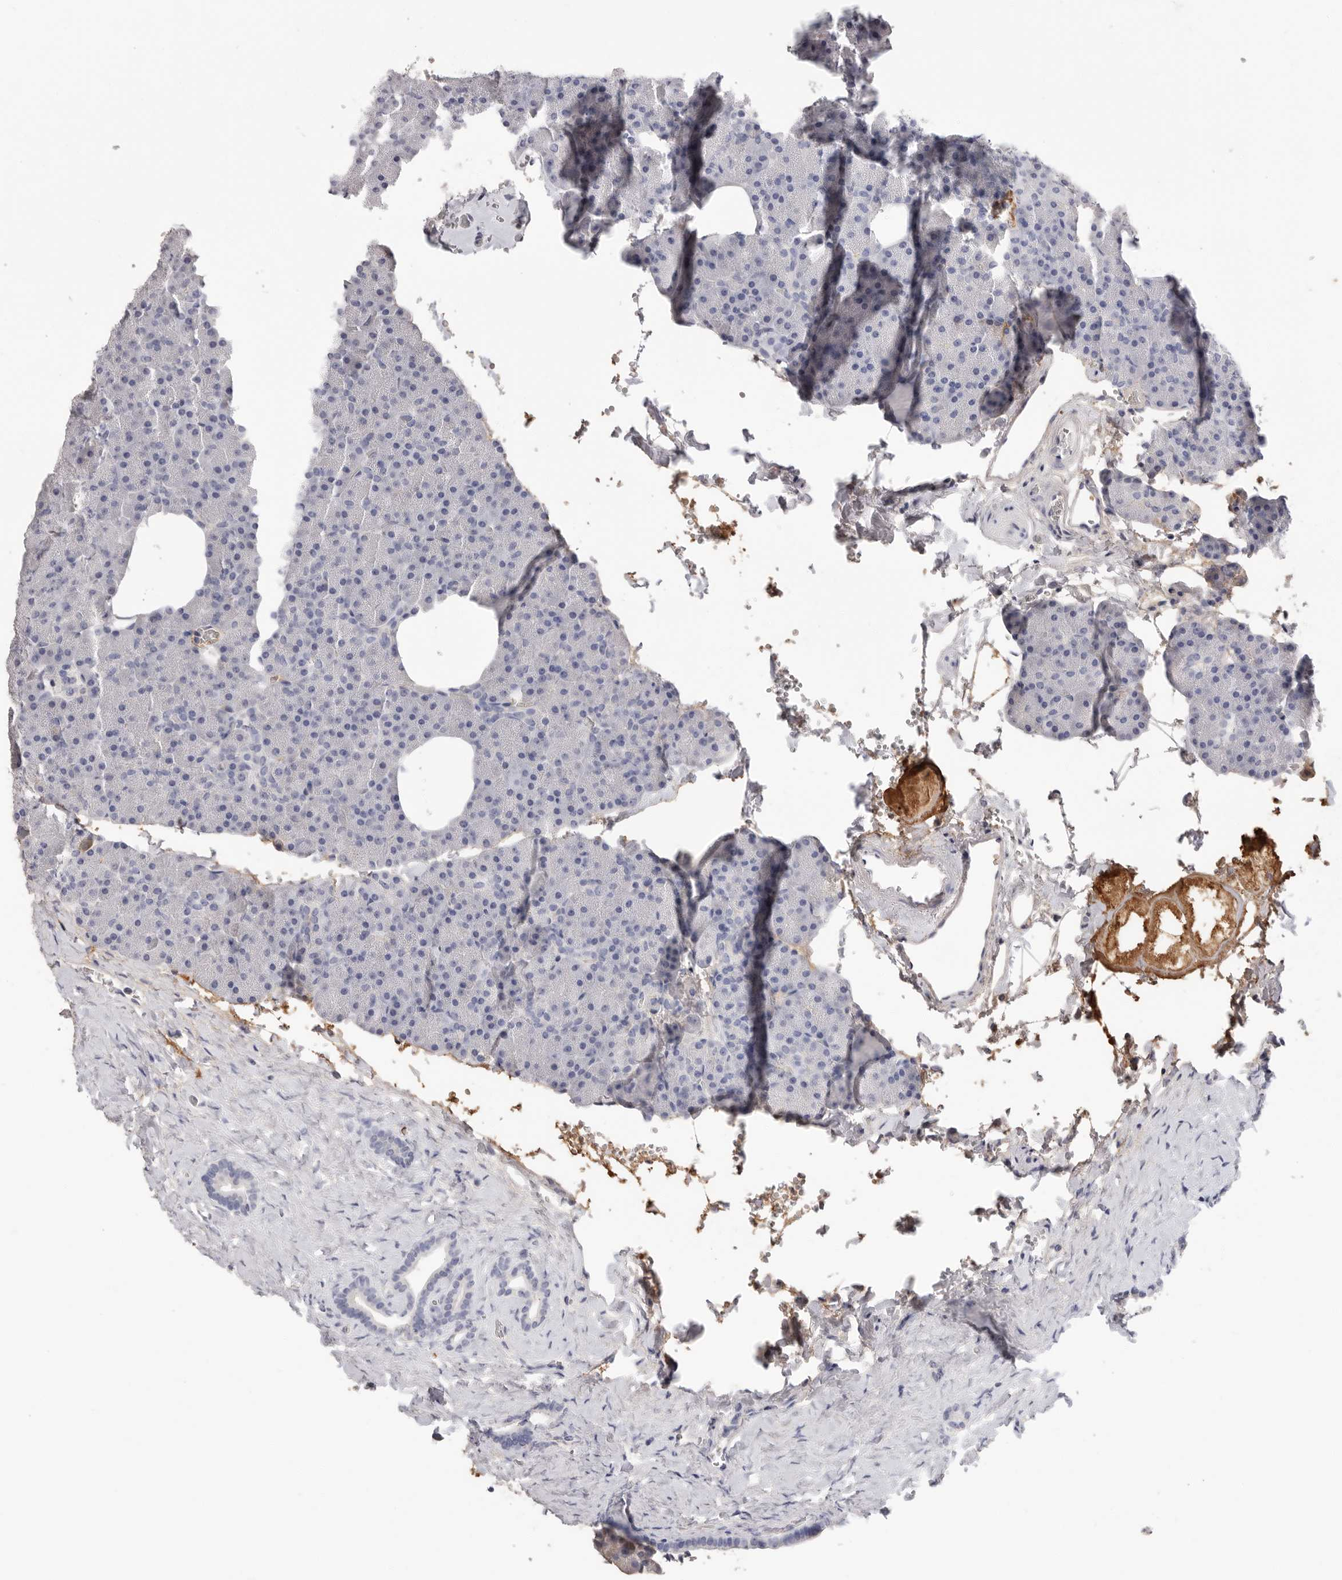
{"staining": {"intensity": "negative", "quantity": "none", "location": "none"}, "tissue": "pancreas", "cell_type": "Exocrine glandular cells", "image_type": "normal", "snomed": [{"axis": "morphology", "description": "Normal tissue, NOS"}, {"axis": "morphology", "description": "Carcinoid, malignant, NOS"}, {"axis": "topography", "description": "Pancreas"}], "caption": "Exocrine glandular cells show no significant staining in normal pancreas. The staining was performed using DAB to visualize the protein expression in brown, while the nuclei were stained in blue with hematoxylin (Magnification: 20x).", "gene": "APOA2", "patient": {"sex": "female", "age": 35}}